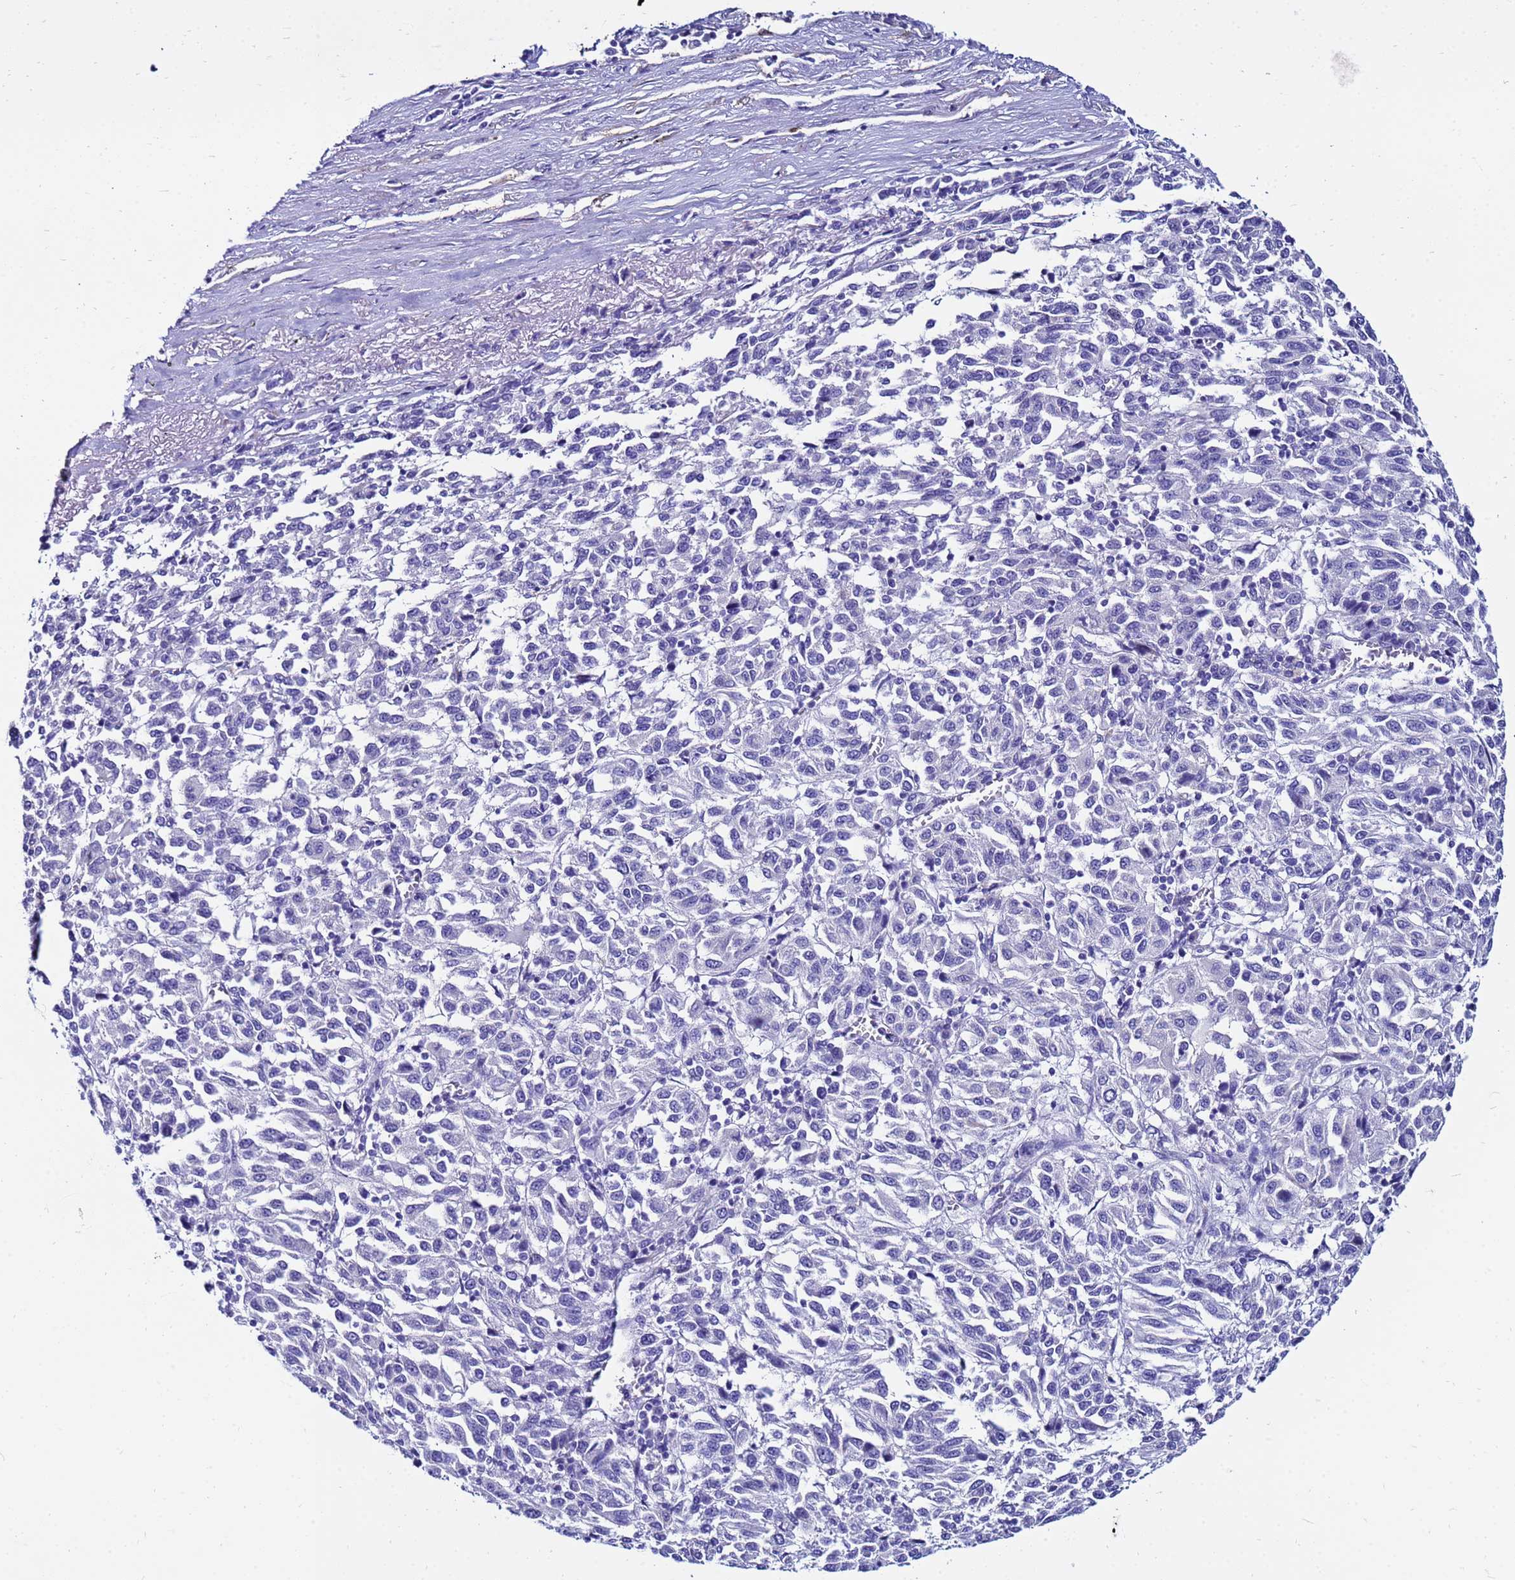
{"staining": {"intensity": "negative", "quantity": "none", "location": "none"}, "tissue": "melanoma", "cell_type": "Tumor cells", "image_type": "cancer", "snomed": [{"axis": "morphology", "description": "Malignant melanoma, Metastatic site"}, {"axis": "topography", "description": "Lung"}], "caption": "Malignant melanoma (metastatic site) was stained to show a protein in brown. There is no significant staining in tumor cells.", "gene": "PPP1R14C", "patient": {"sex": "male", "age": 64}}